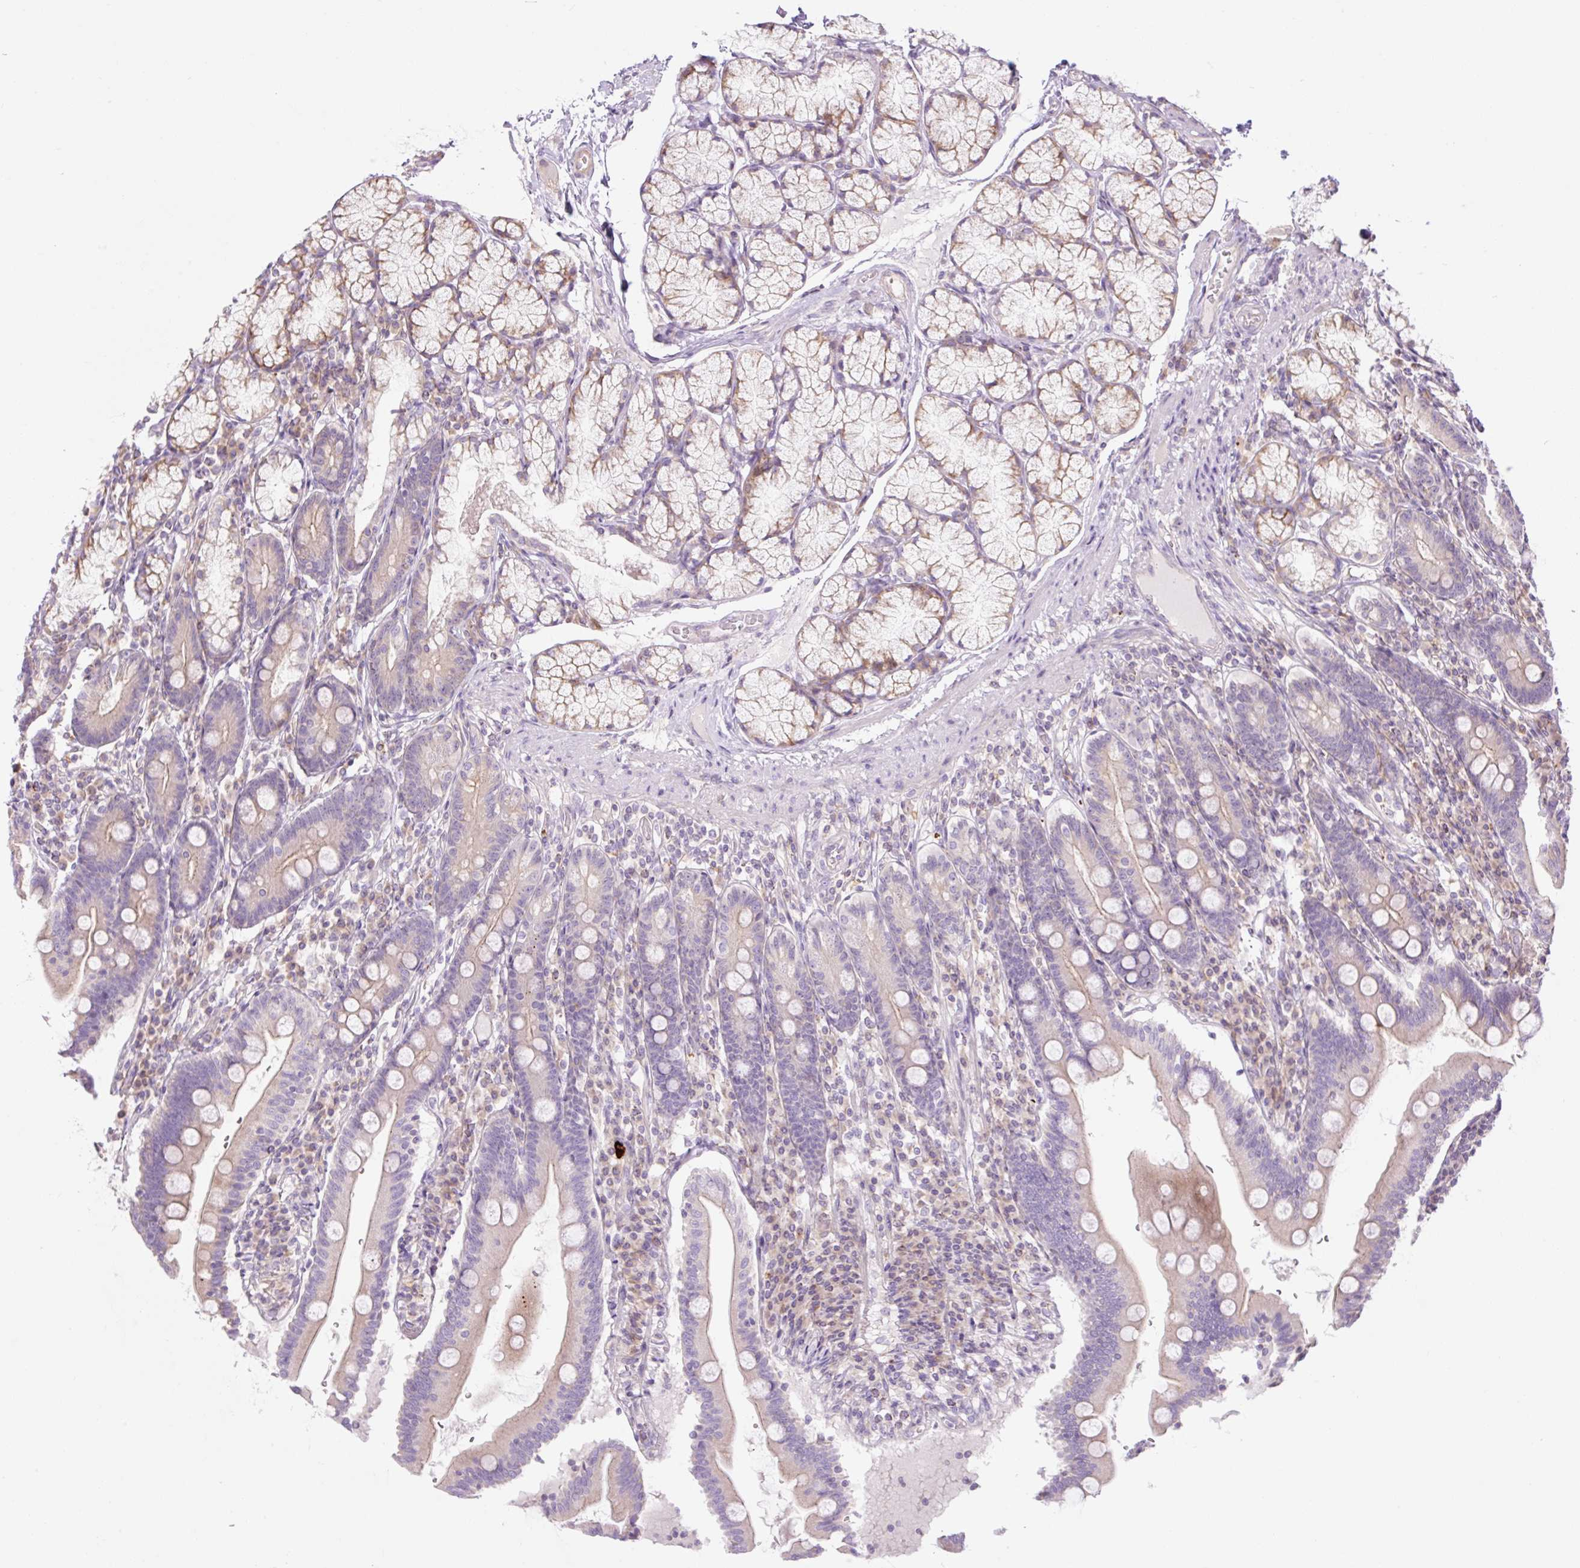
{"staining": {"intensity": "moderate", "quantity": "25%-75%", "location": "cytoplasmic/membranous"}, "tissue": "duodenum", "cell_type": "Glandular cells", "image_type": "normal", "snomed": [{"axis": "morphology", "description": "Normal tissue, NOS"}, {"axis": "topography", "description": "Duodenum"}], "caption": "Immunohistochemistry (IHC) photomicrograph of normal duodenum stained for a protein (brown), which shows medium levels of moderate cytoplasmic/membranous positivity in approximately 25%-75% of glandular cells.", "gene": "GRID2", "patient": {"sex": "female", "age": 67}}